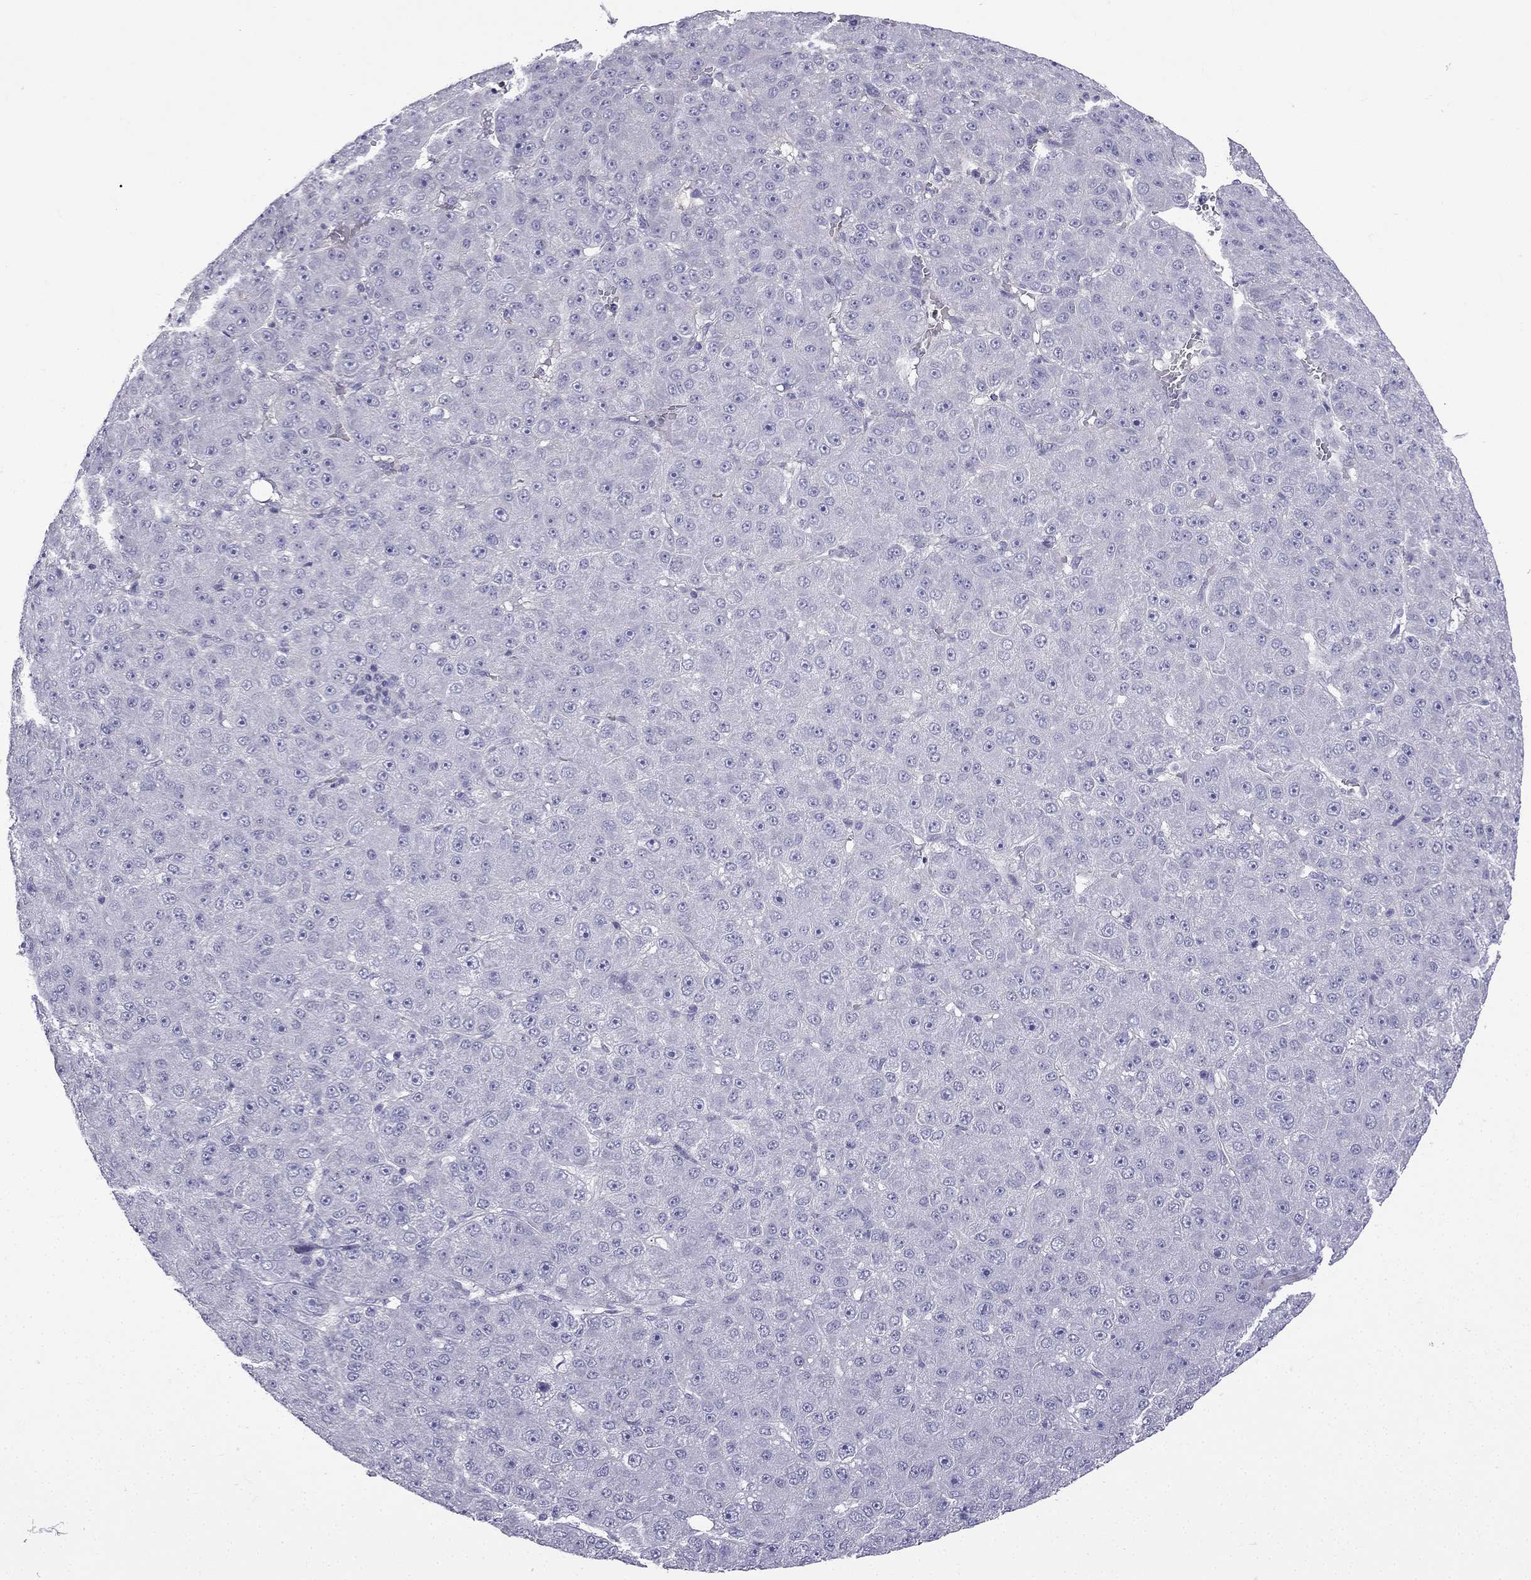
{"staining": {"intensity": "negative", "quantity": "none", "location": "none"}, "tissue": "liver cancer", "cell_type": "Tumor cells", "image_type": "cancer", "snomed": [{"axis": "morphology", "description": "Carcinoma, Hepatocellular, NOS"}, {"axis": "topography", "description": "Liver"}], "caption": "Immunohistochemistry (IHC) histopathology image of neoplastic tissue: human hepatocellular carcinoma (liver) stained with DAB displays no significant protein positivity in tumor cells. The staining is performed using DAB (3,3'-diaminobenzidine) brown chromogen with nuclei counter-stained in using hematoxylin.", "gene": "GJA8", "patient": {"sex": "male", "age": 67}}